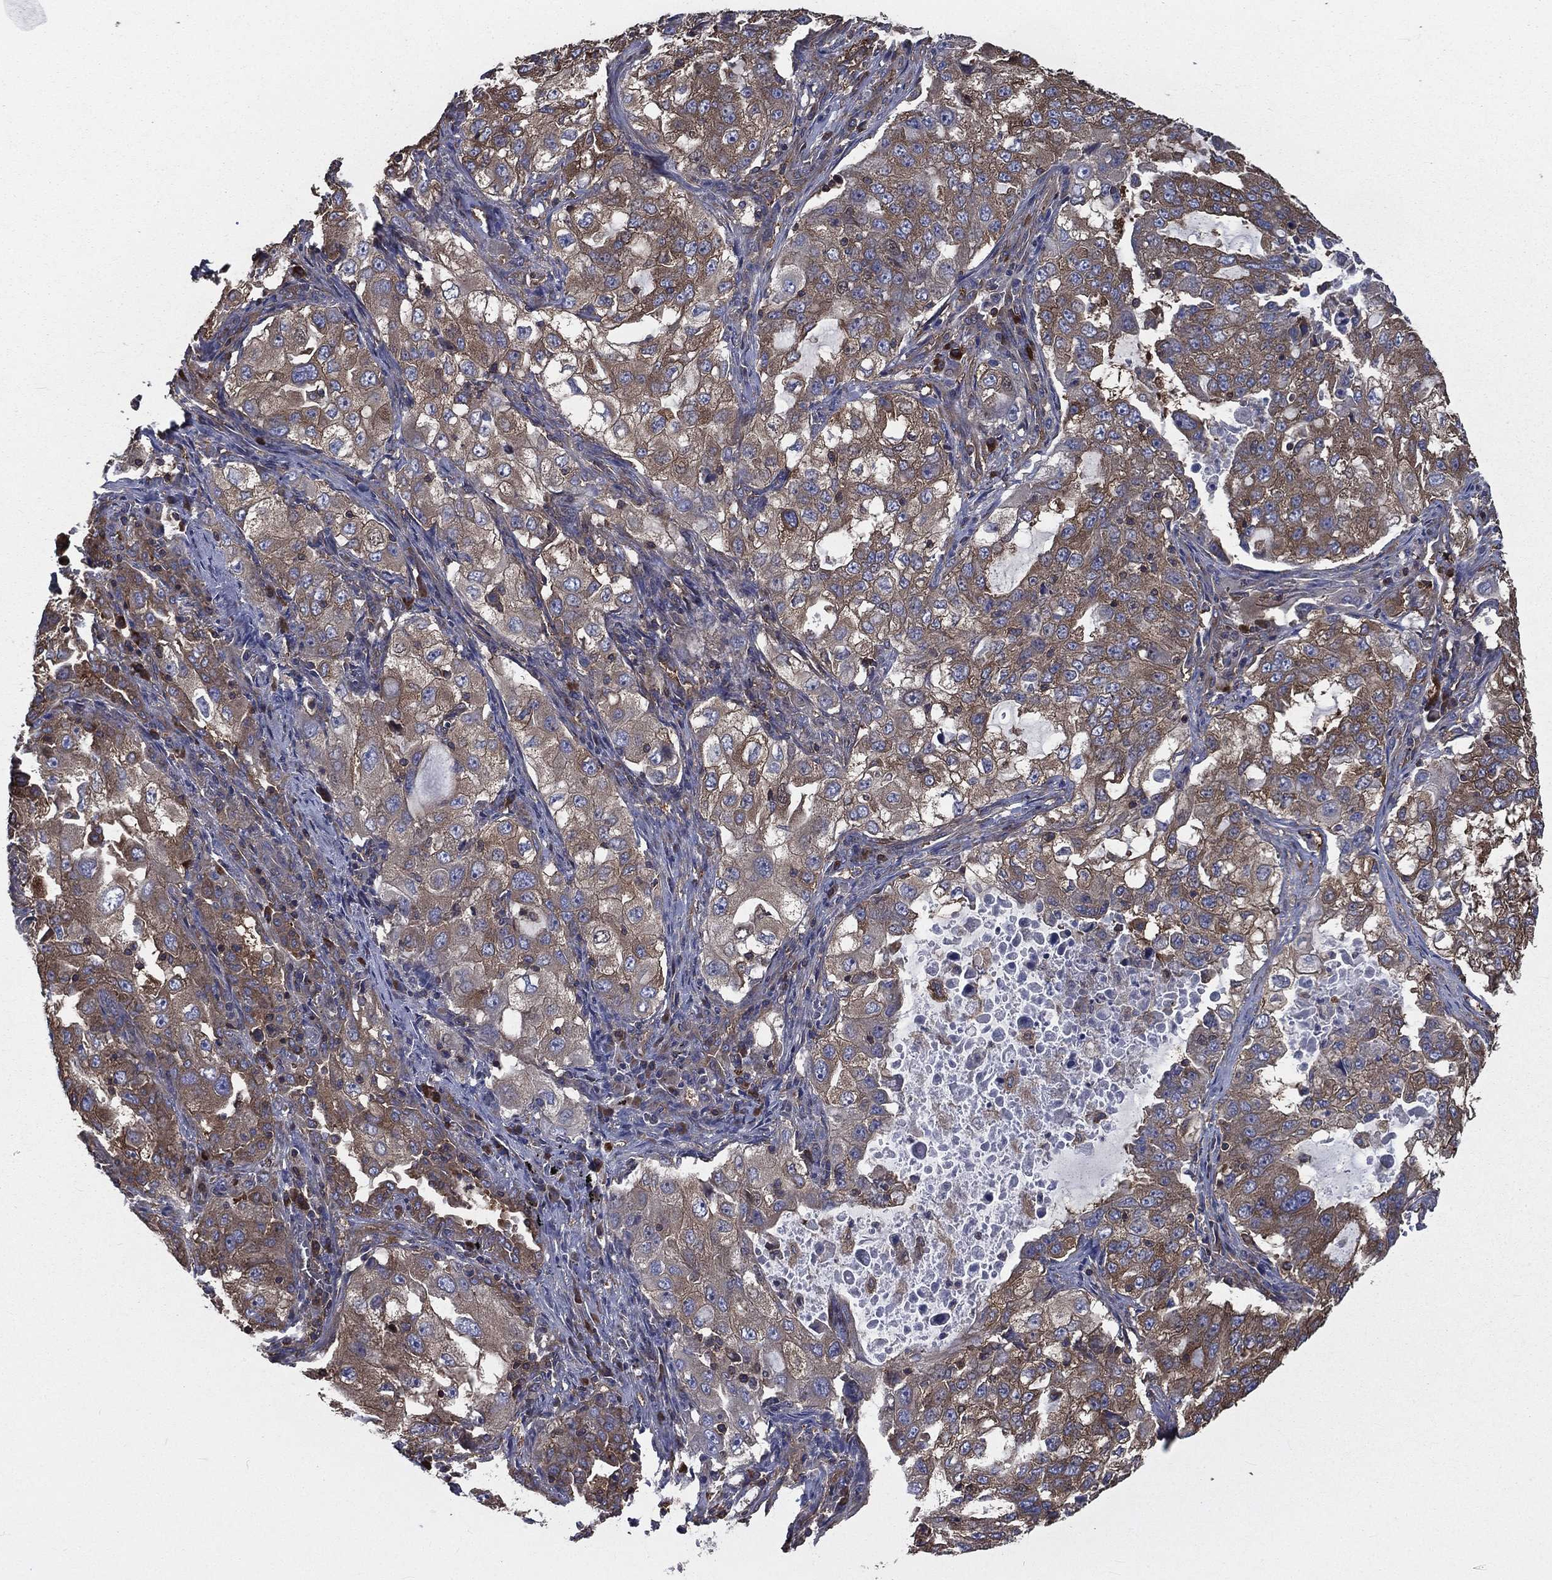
{"staining": {"intensity": "moderate", "quantity": "25%-75%", "location": "cytoplasmic/membranous"}, "tissue": "lung cancer", "cell_type": "Tumor cells", "image_type": "cancer", "snomed": [{"axis": "morphology", "description": "Adenocarcinoma, NOS"}, {"axis": "topography", "description": "Lung"}], "caption": "Lung adenocarcinoma stained for a protein (brown) reveals moderate cytoplasmic/membranous positive expression in about 25%-75% of tumor cells.", "gene": "SARS1", "patient": {"sex": "female", "age": 61}}